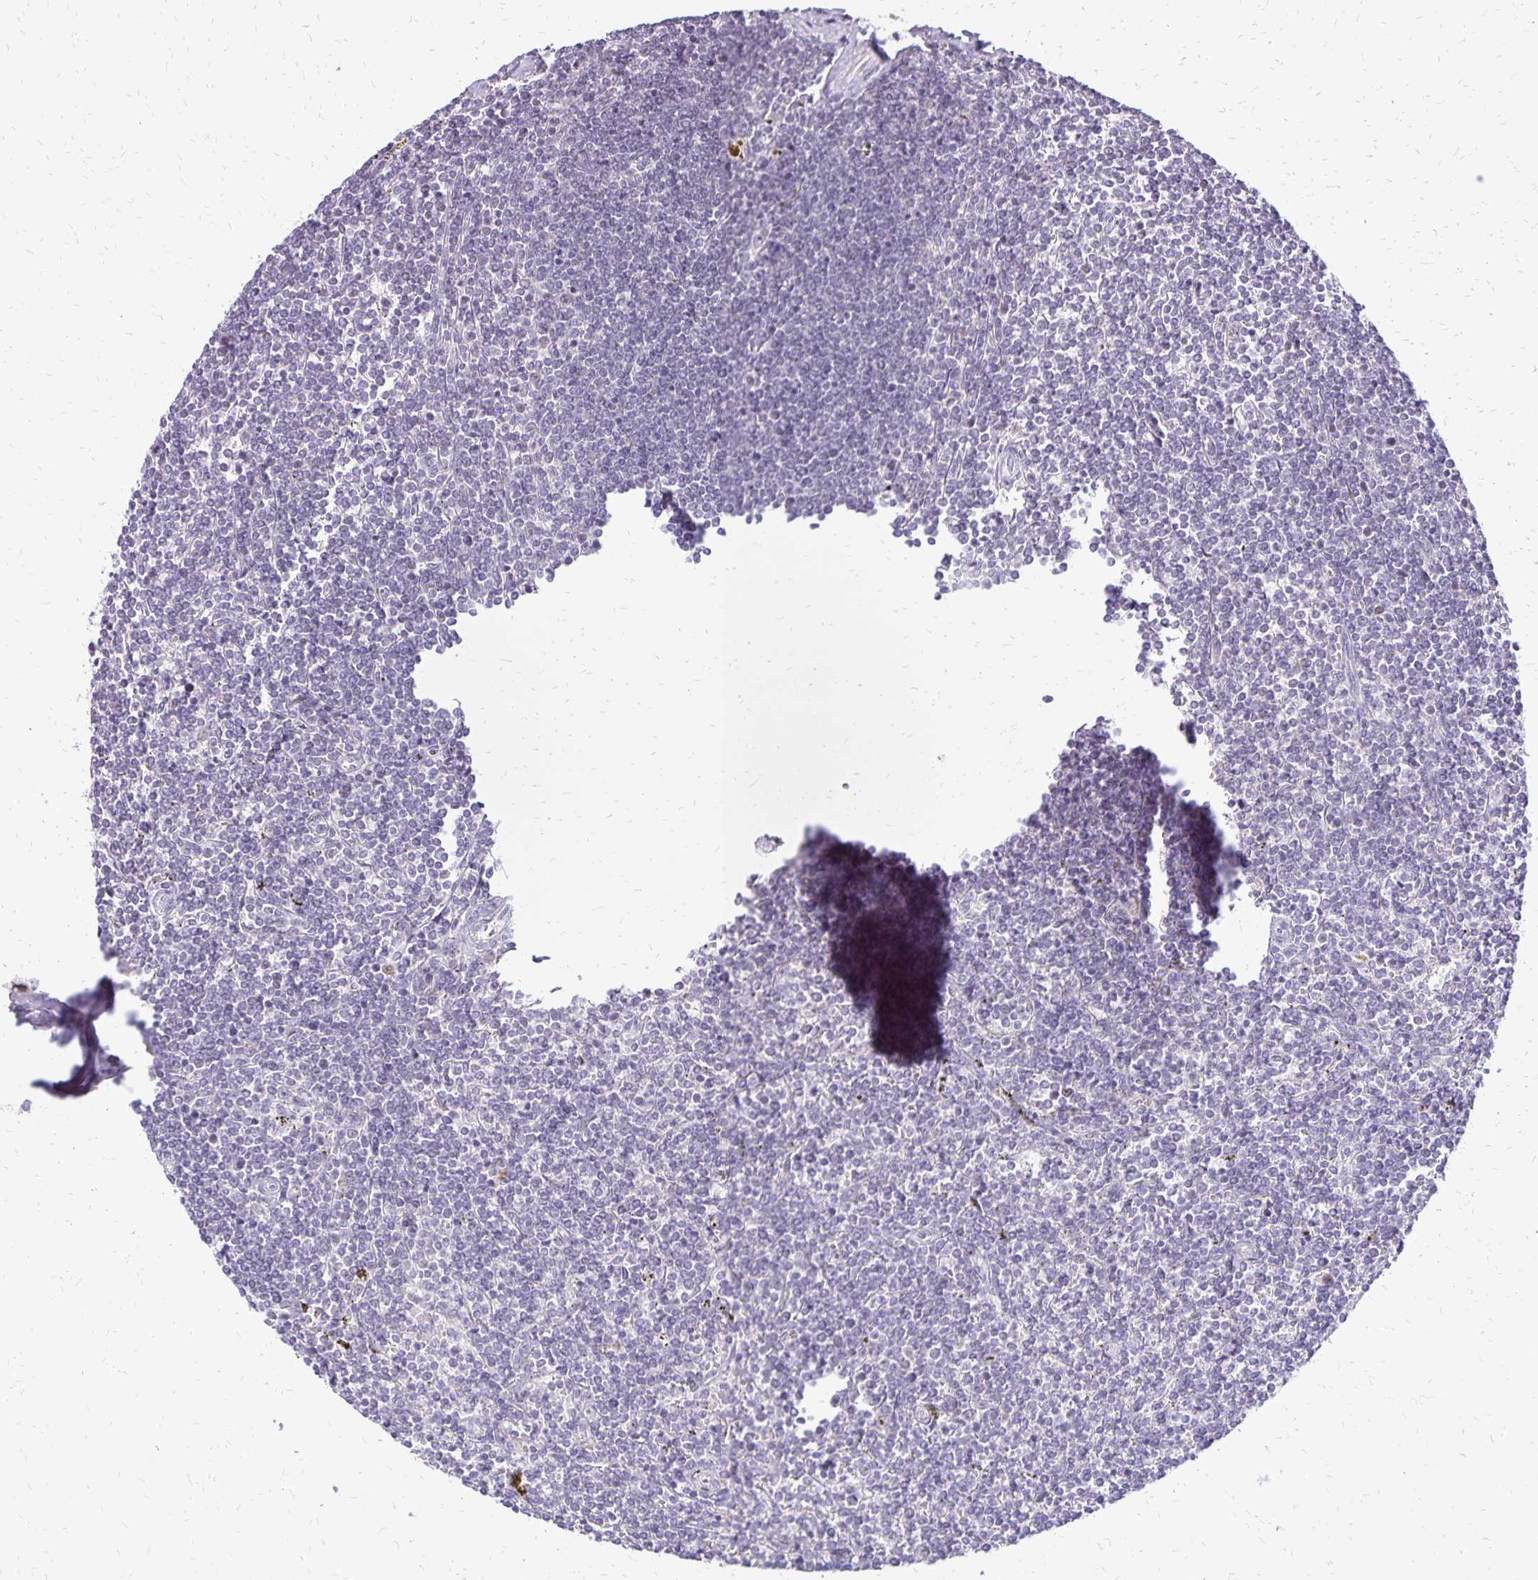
{"staining": {"intensity": "negative", "quantity": "none", "location": "none"}, "tissue": "lymphoma", "cell_type": "Tumor cells", "image_type": "cancer", "snomed": [{"axis": "morphology", "description": "Malignant lymphoma, non-Hodgkin's type, Low grade"}, {"axis": "topography", "description": "Spleen"}], "caption": "Tumor cells show no significant staining in malignant lymphoma, non-Hodgkin's type (low-grade). Brightfield microscopy of immunohistochemistry stained with DAB (brown) and hematoxylin (blue), captured at high magnification.", "gene": "POLB", "patient": {"sex": "male", "age": 78}}